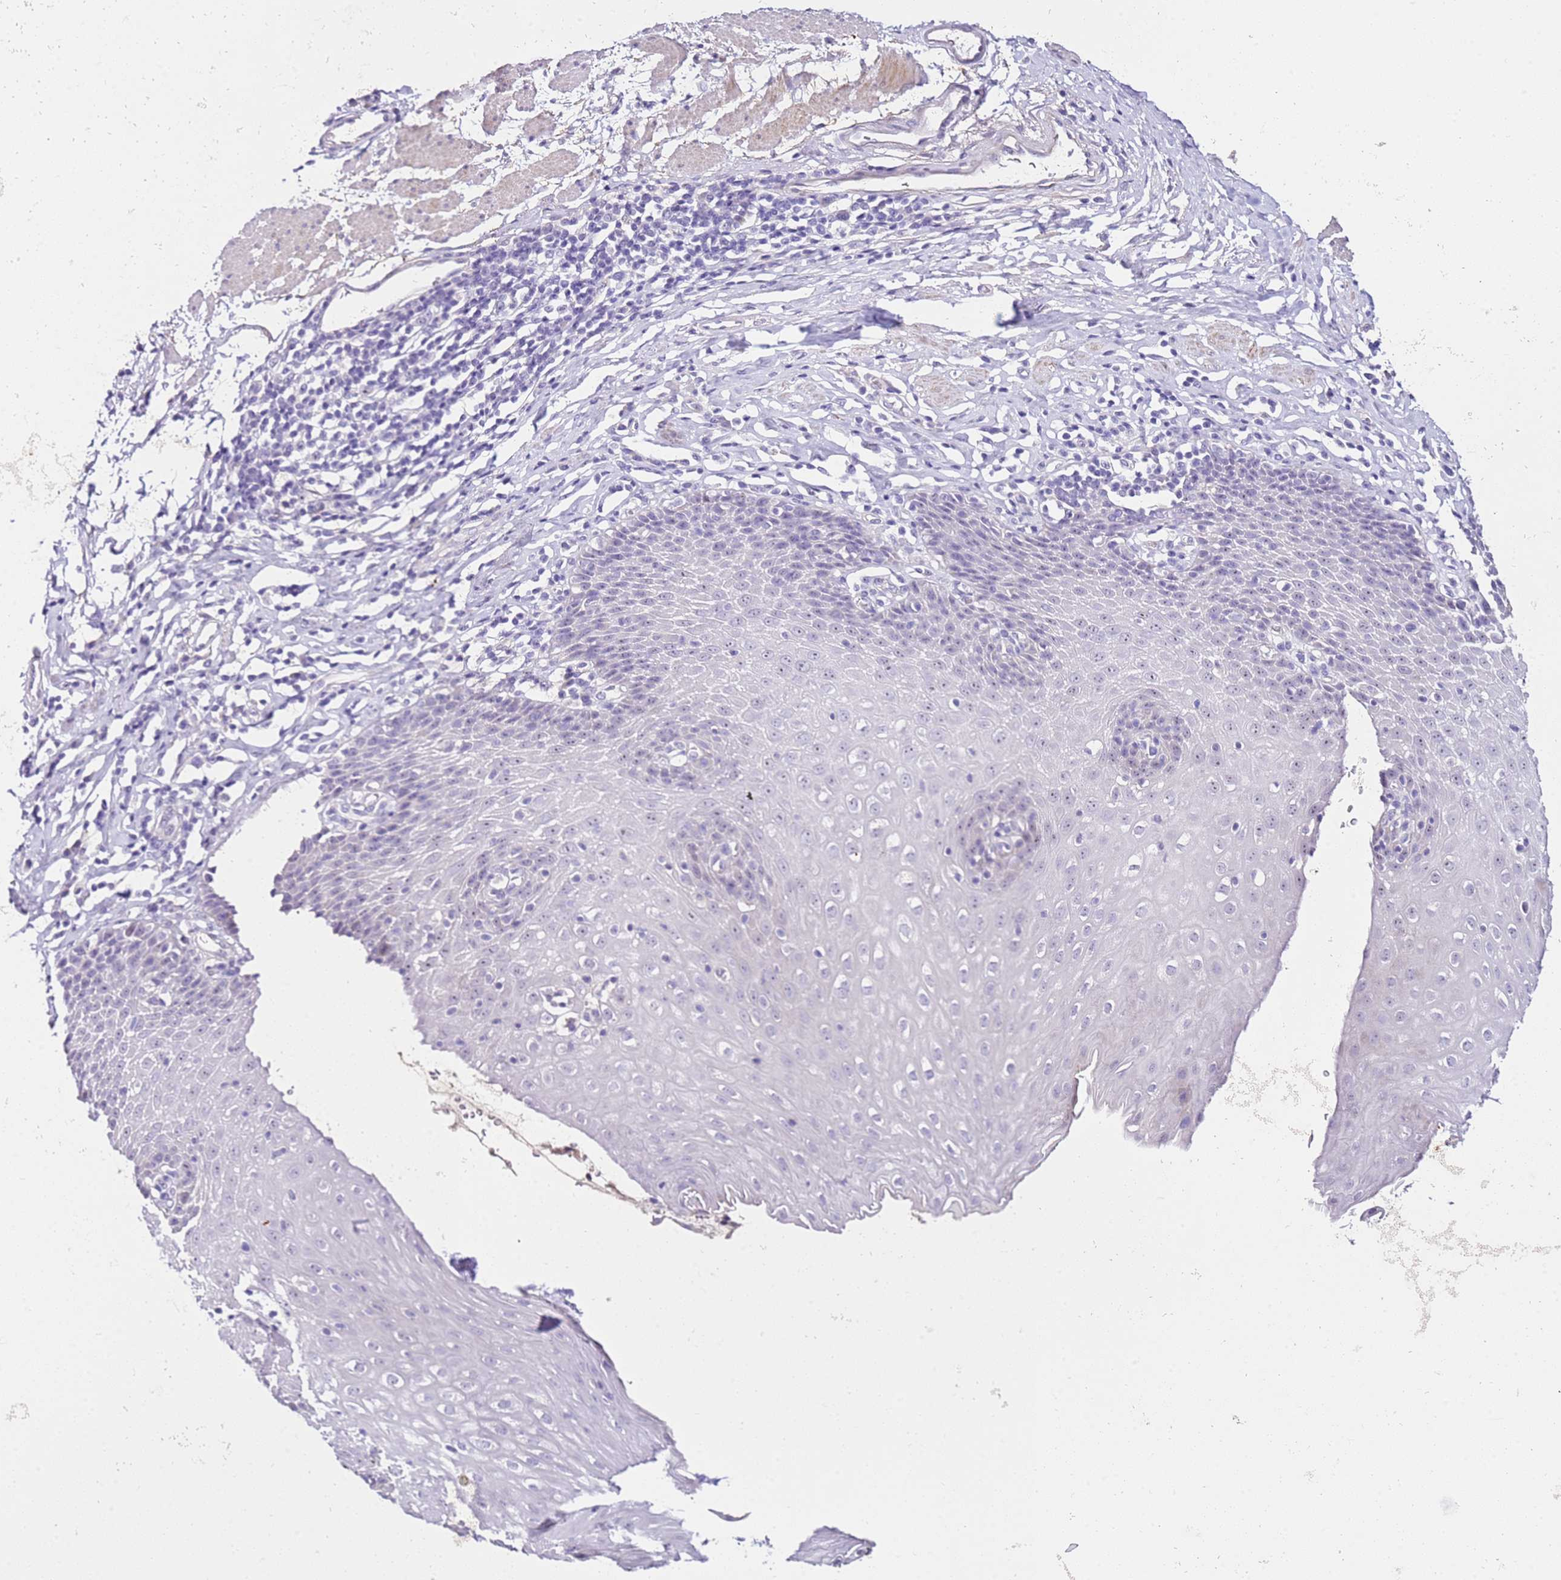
{"staining": {"intensity": "negative", "quantity": "none", "location": "none"}, "tissue": "esophagus", "cell_type": "Squamous epithelial cells", "image_type": "normal", "snomed": [{"axis": "morphology", "description": "Normal tissue, NOS"}, {"axis": "topography", "description": "Esophagus"}], "caption": "A photomicrograph of esophagus stained for a protein shows no brown staining in squamous epithelial cells. The staining was performed using DAB to visualize the protein expression in brown, while the nuclei were stained in blue with hematoxylin (Magnification: 20x).", "gene": "HGD", "patient": {"sex": "female", "age": 61}}